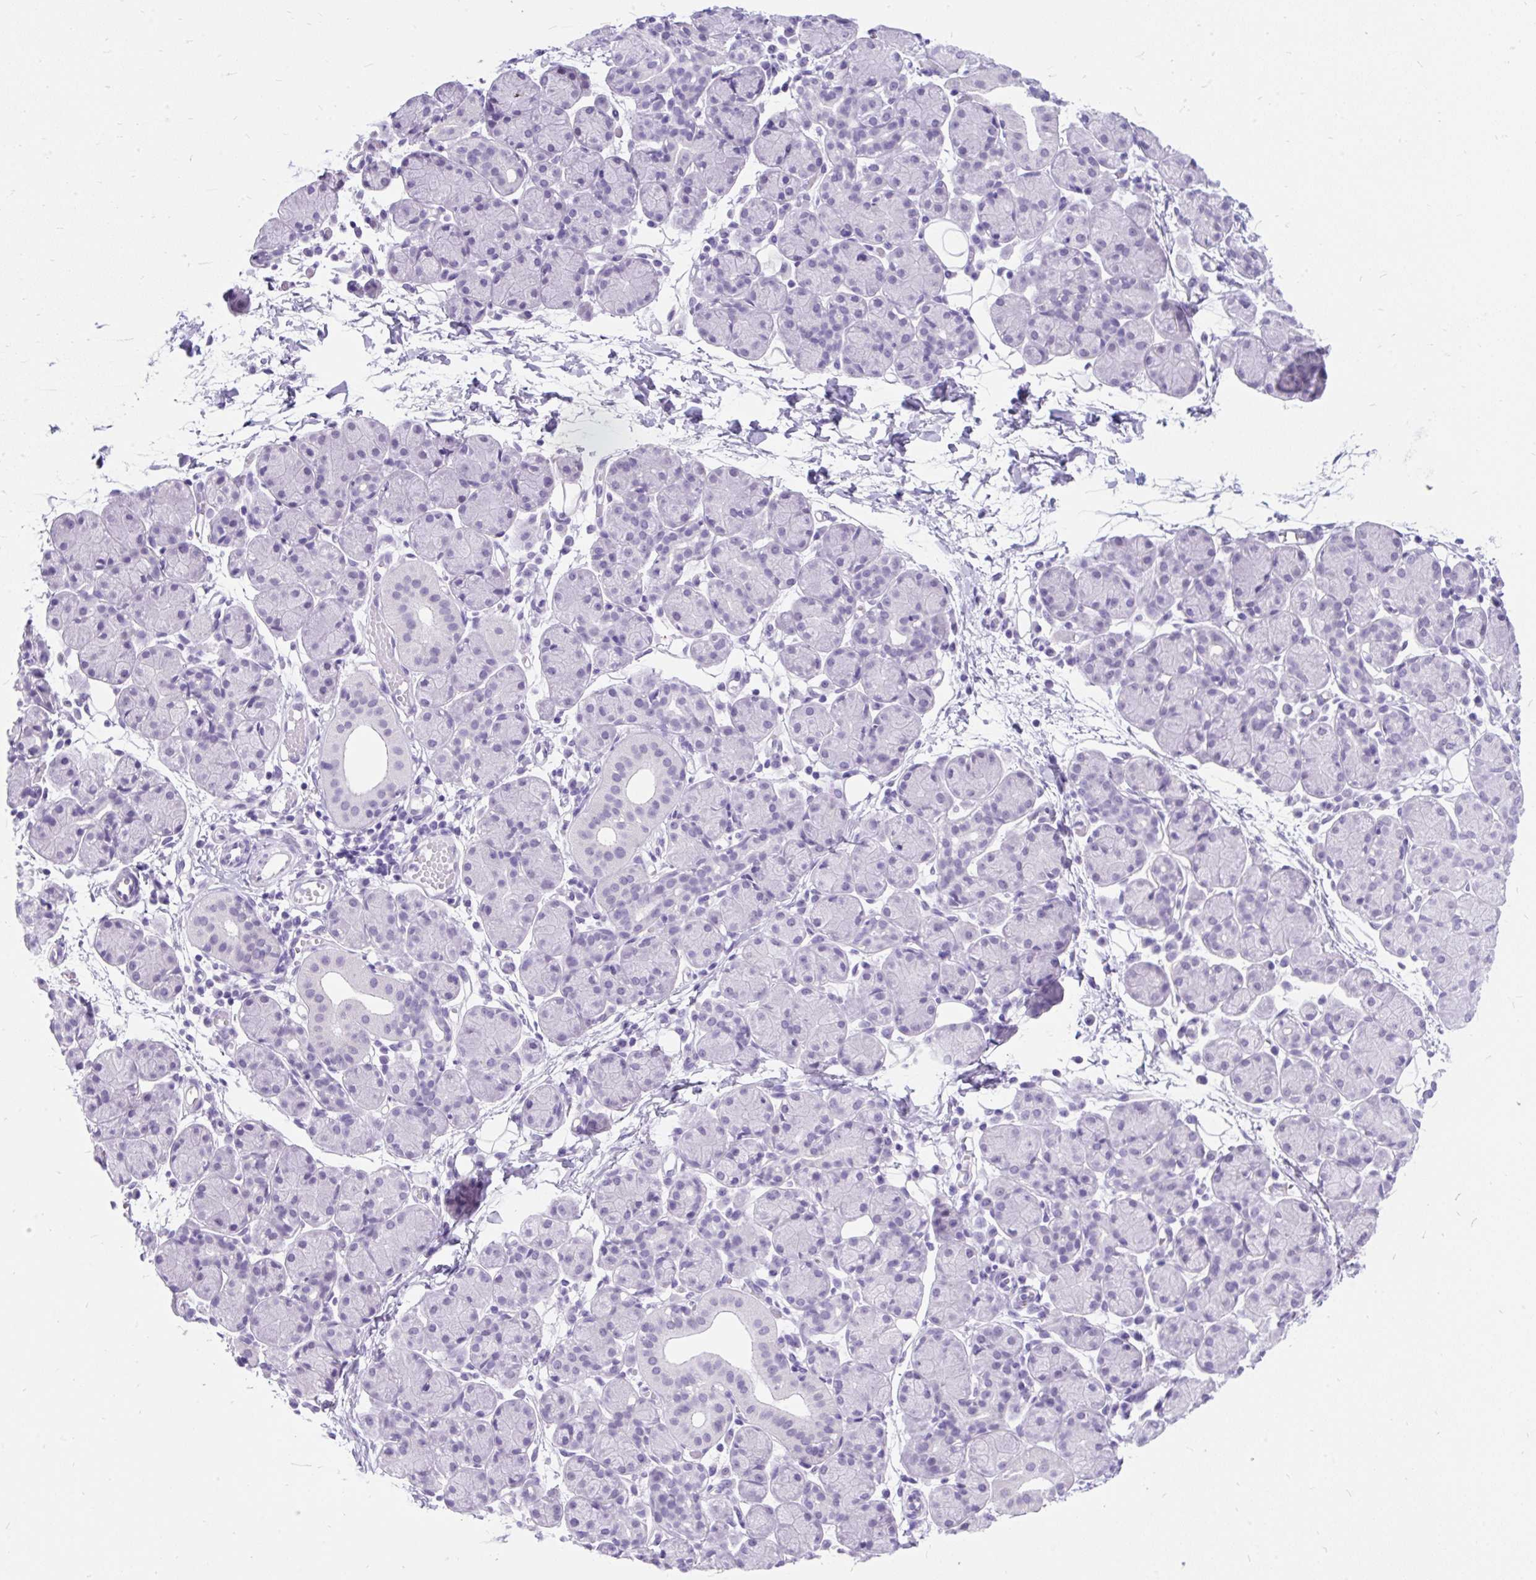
{"staining": {"intensity": "negative", "quantity": "none", "location": "none"}, "tissue": "salivary gland", "cell_type": "Glandular cells", "image_type": "normal", "snomed": [{"axis": "morphology", "description": "Normal tissue, NOS"}, {"axis": "morphology", "description": "Inflammation, NOS"}, {"axis": "topography", "description": "Lymph node"}, {"axis": "topography", "description": "Salivary gland"}], "caption": "Glandular cells are negative for brown protein staining in unremarkable salivary gland. The staining is performed using DAB (3,3'-diaminobenzidine) brown chromogen with nuclei counter-stained in using hematoxylin.", "gene": "SCGB1A1", "patient": {"sex": "male", "age": 3}}